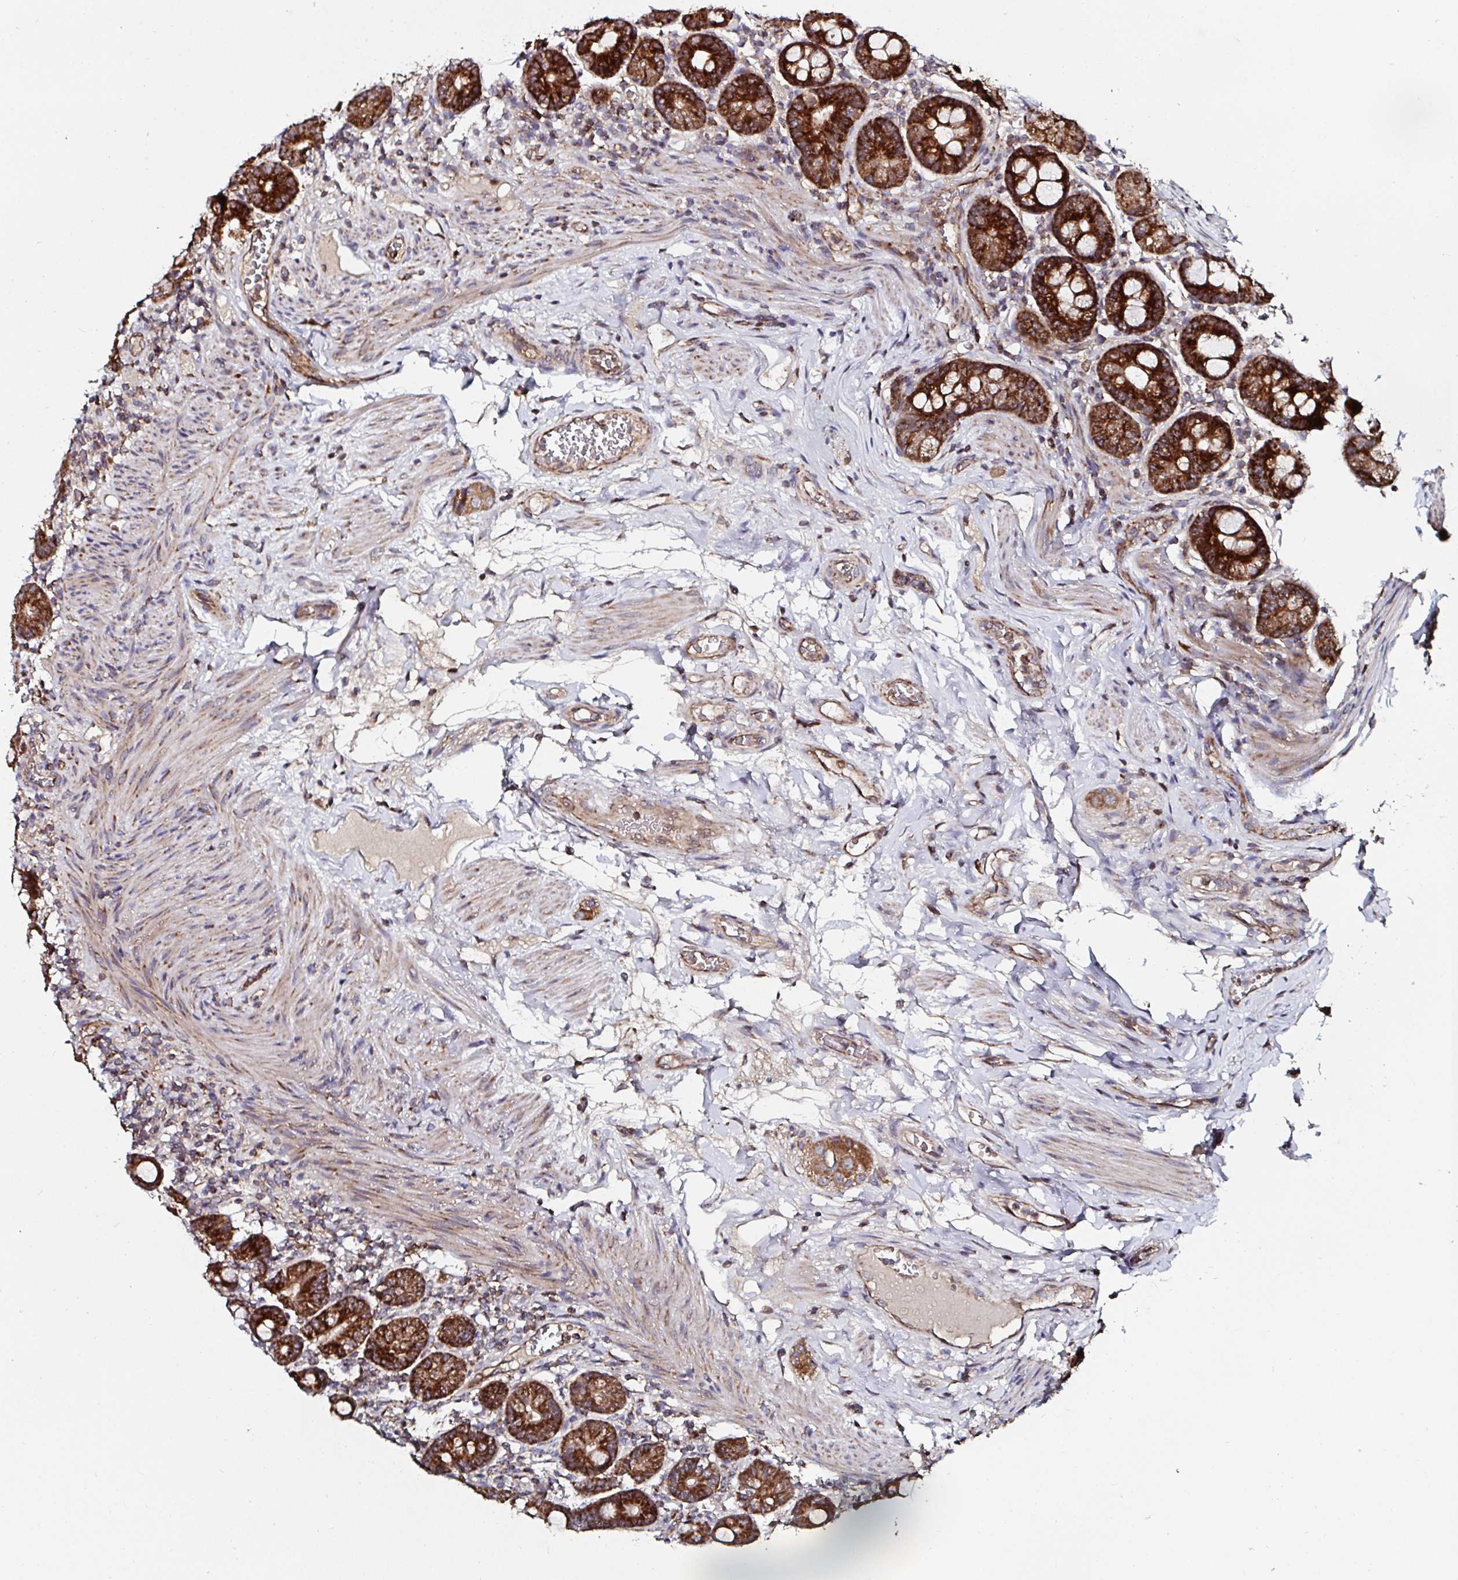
{"staining": {"intensity": "strong", "quantity": ">75%", "location": "cytoplasmic/membranous"}, "tissue": "duodenum", "cell_type": "Glandular cells", "image_type": "normal", "snomed": [{"axis": "morphology", "description": "Normal tissue, NOS"}, {"axis": "topography", "description": "Duodenum"}], "caption": "Protein positivity by immunohistochemistry demonstrates strong cytoplasmic/membranous positivity in approximately >75% of glandular cells in normal duodenum. (DAB (3,3'-diaminobenzidine) IHC with brightfield microscopy, high magnification).", "gene": "ATAD3A", "patient": {"sex": "male", "age": 59}}